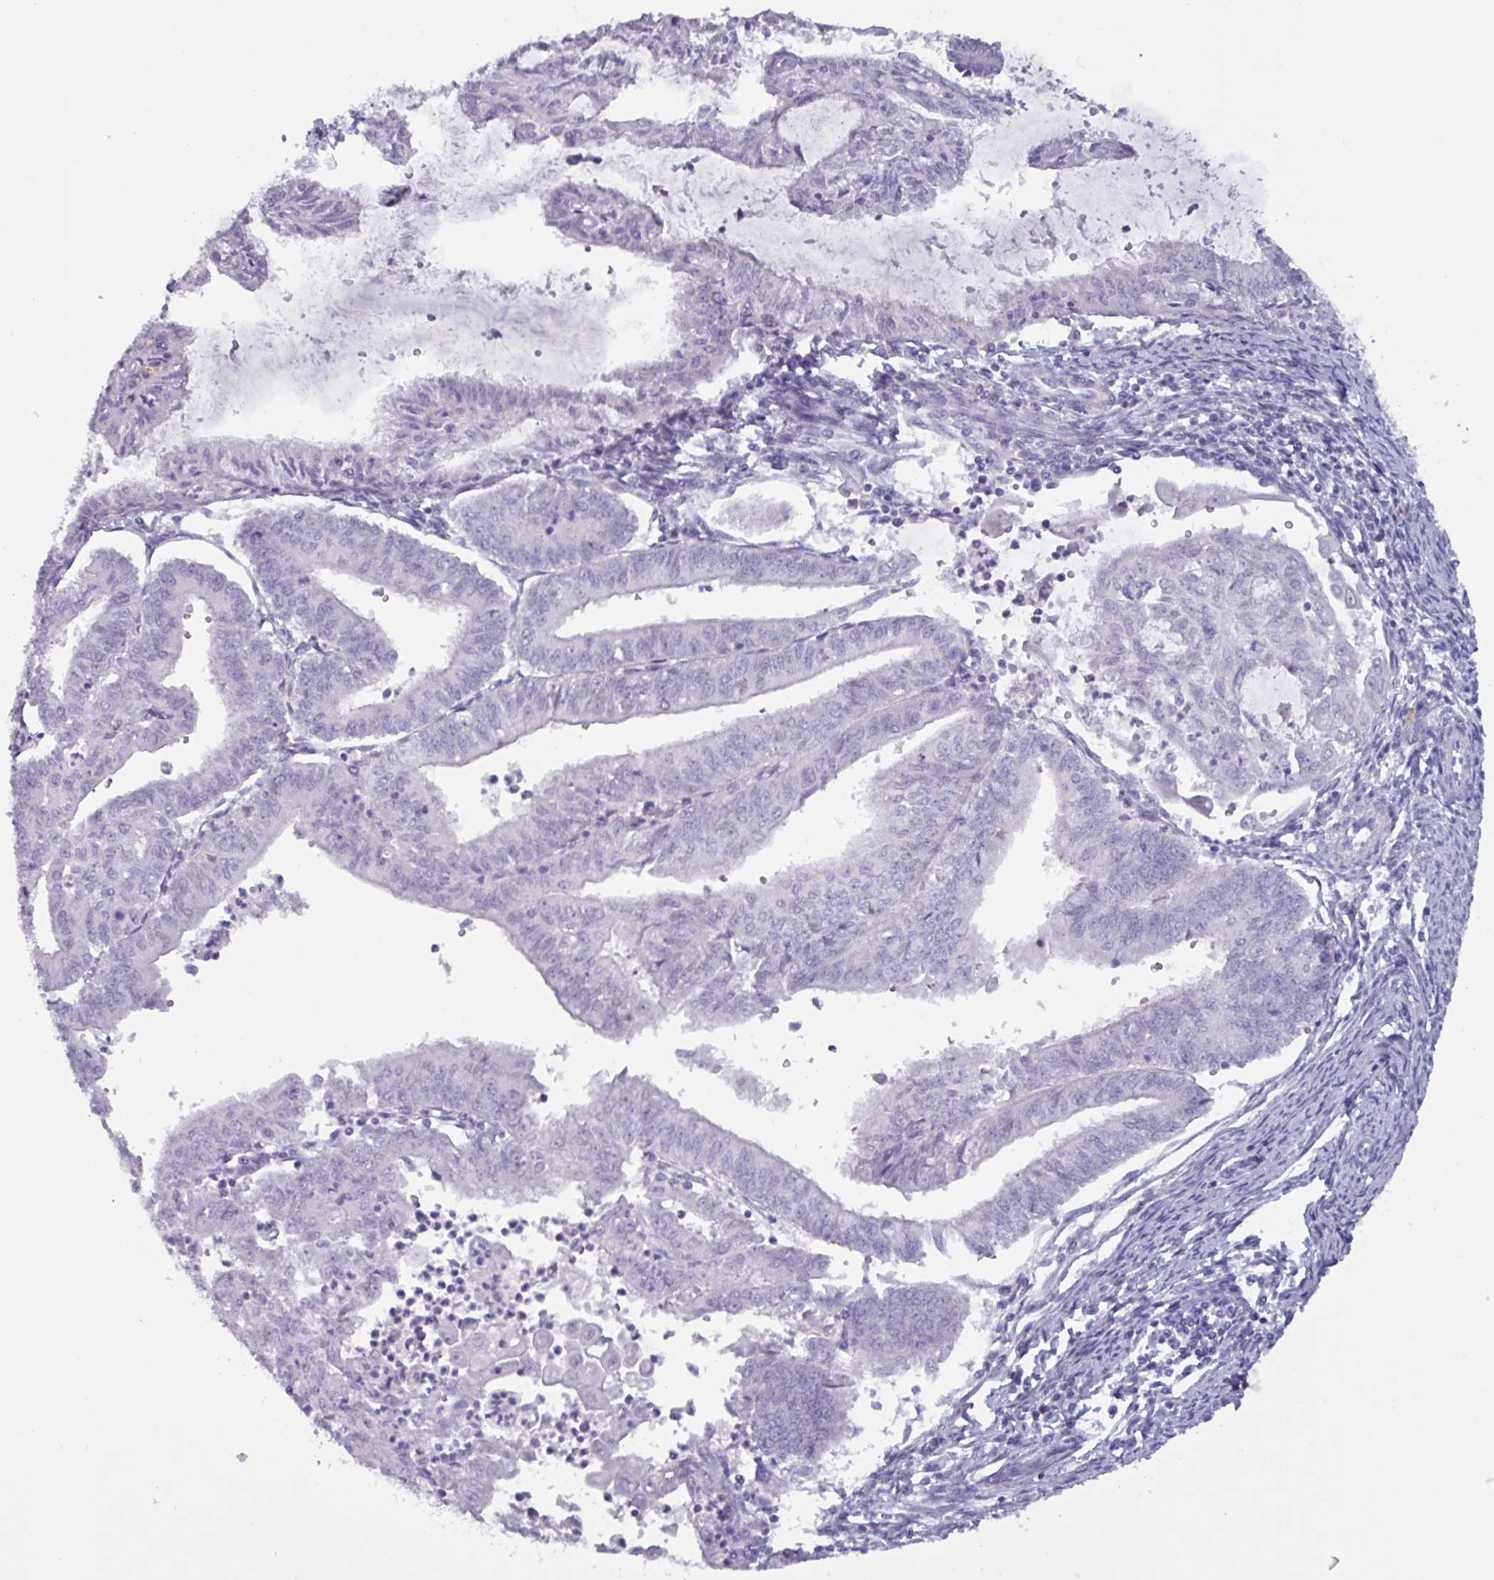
{"staining": {"intensity": "negative", "quantity": "none", "location": "none"}, "tissue": "endometrial cancer", "cell_type": "Tumor cells", "image_type": "cancer", "snomed": [{"axis": "morphology", "description": "Adenocarcinoma, NOS"}, {"axis": "topography", "description": "Endometrium"}], "caption": "This is a histopathology image of immunohistochemistry (IHC) staining of adenocarcinoma (endometrial), which shows no expression in tumor cells. The staining was performed using DAB (3,3'-diaminobenzidine) to visualize the protein expression in brown, while the nuclei were stained in blue with hematoxylin (Magnification: 20x).", "gene": "OR2T10", "patient": {"sex": "female", "age": 70}}